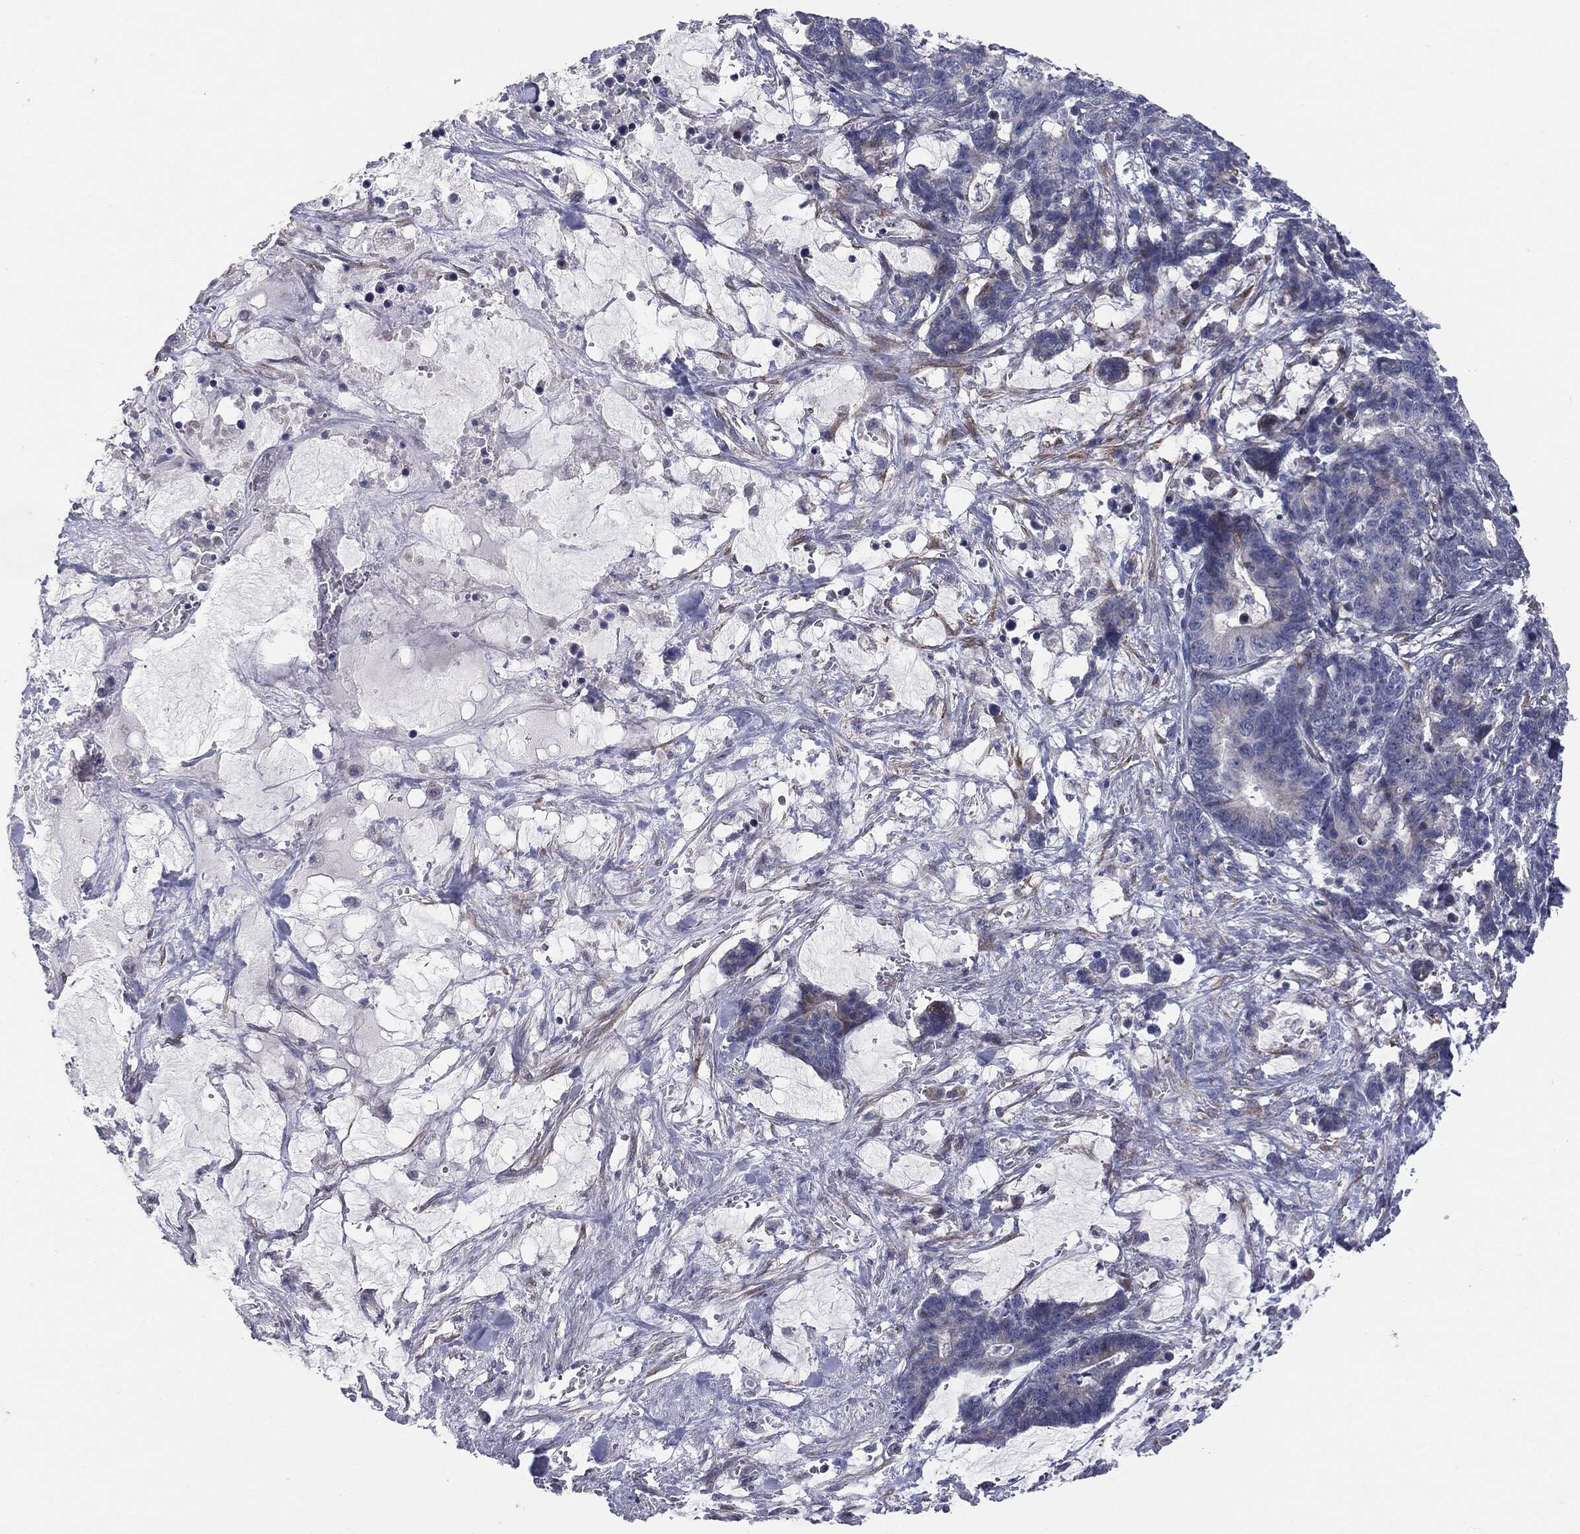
{"staining": {"intensity": "negative", "quantity": "none", "location": "none"}, "tissue": "stomach cancer", "cell_type": "Tumor cells", "image_type": "cancer", "snomed": [{"axis": "morphology", "description": "Normal tissue, NOS"}, {"axis": "morphology", "description": "Adenocarcinoma, NOS"}, {"axis": "topography", "description": "Stomach"}], "caption": "An immunohistochemistry micrograph of stomach cancer is shown. There is no staining in tumor cells of stomach cancer. (DAB (3,3'-diaminobenzidine) immunohistochemistry (IHC) visualized using brightfield microscopy, high magnification).", "gene": "KRT5", "patient": {"sex": "female", "age": 64}}